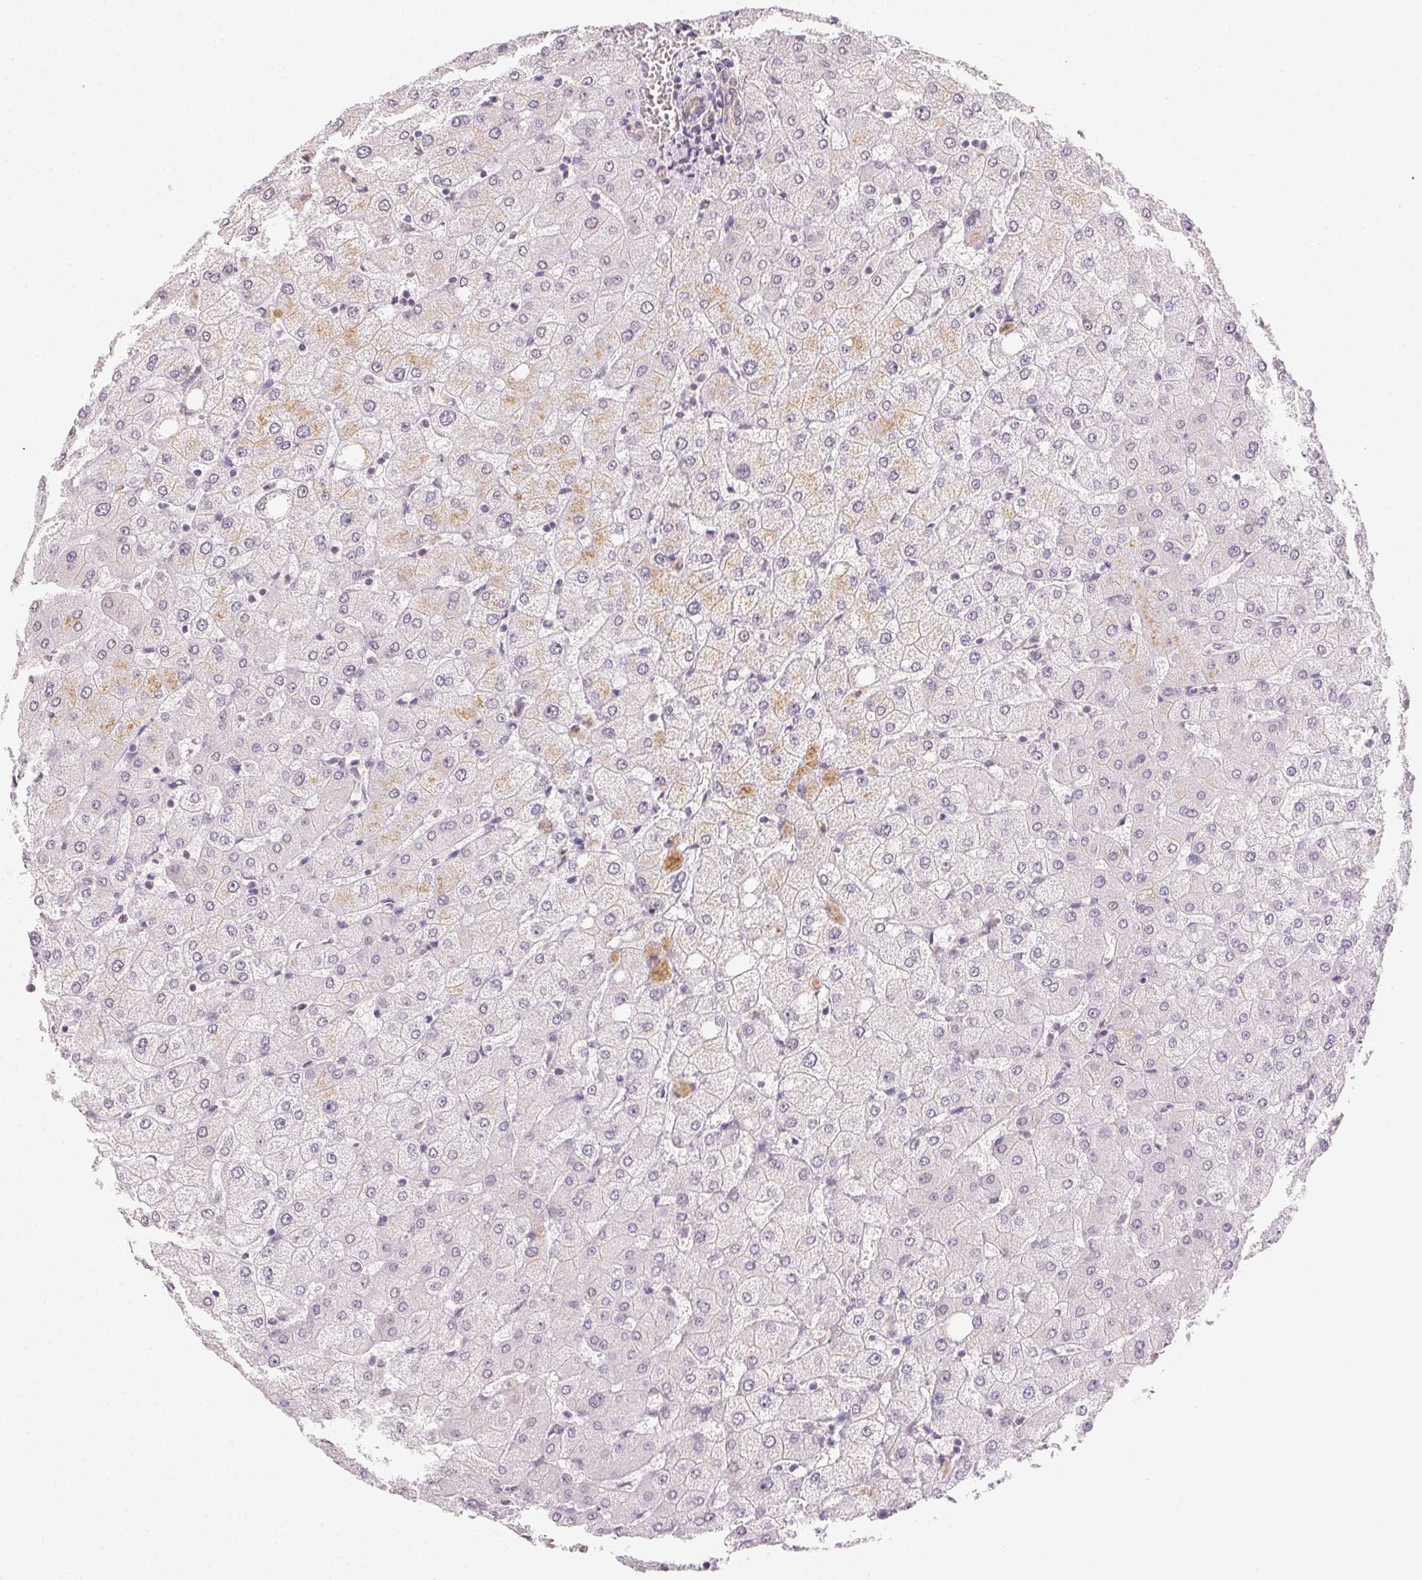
{"staining": {"intensity": "negative", "quantity": "none", "location": "none"}, "tissue": "liver", "cell_type": "Cholangiocytes", "image_type": "normal", "snomed": [{"axis": "morphology", "description": "Normal tissue, NOS"}, {"axis": "topography", "description": "Liver"}], "caption": "Immunohistochemistry of normal liver demonstrates no positivity in cholangiocytes.", "gene": "PLA2G4F", "patient": {"sex": "female", "age": 54}}